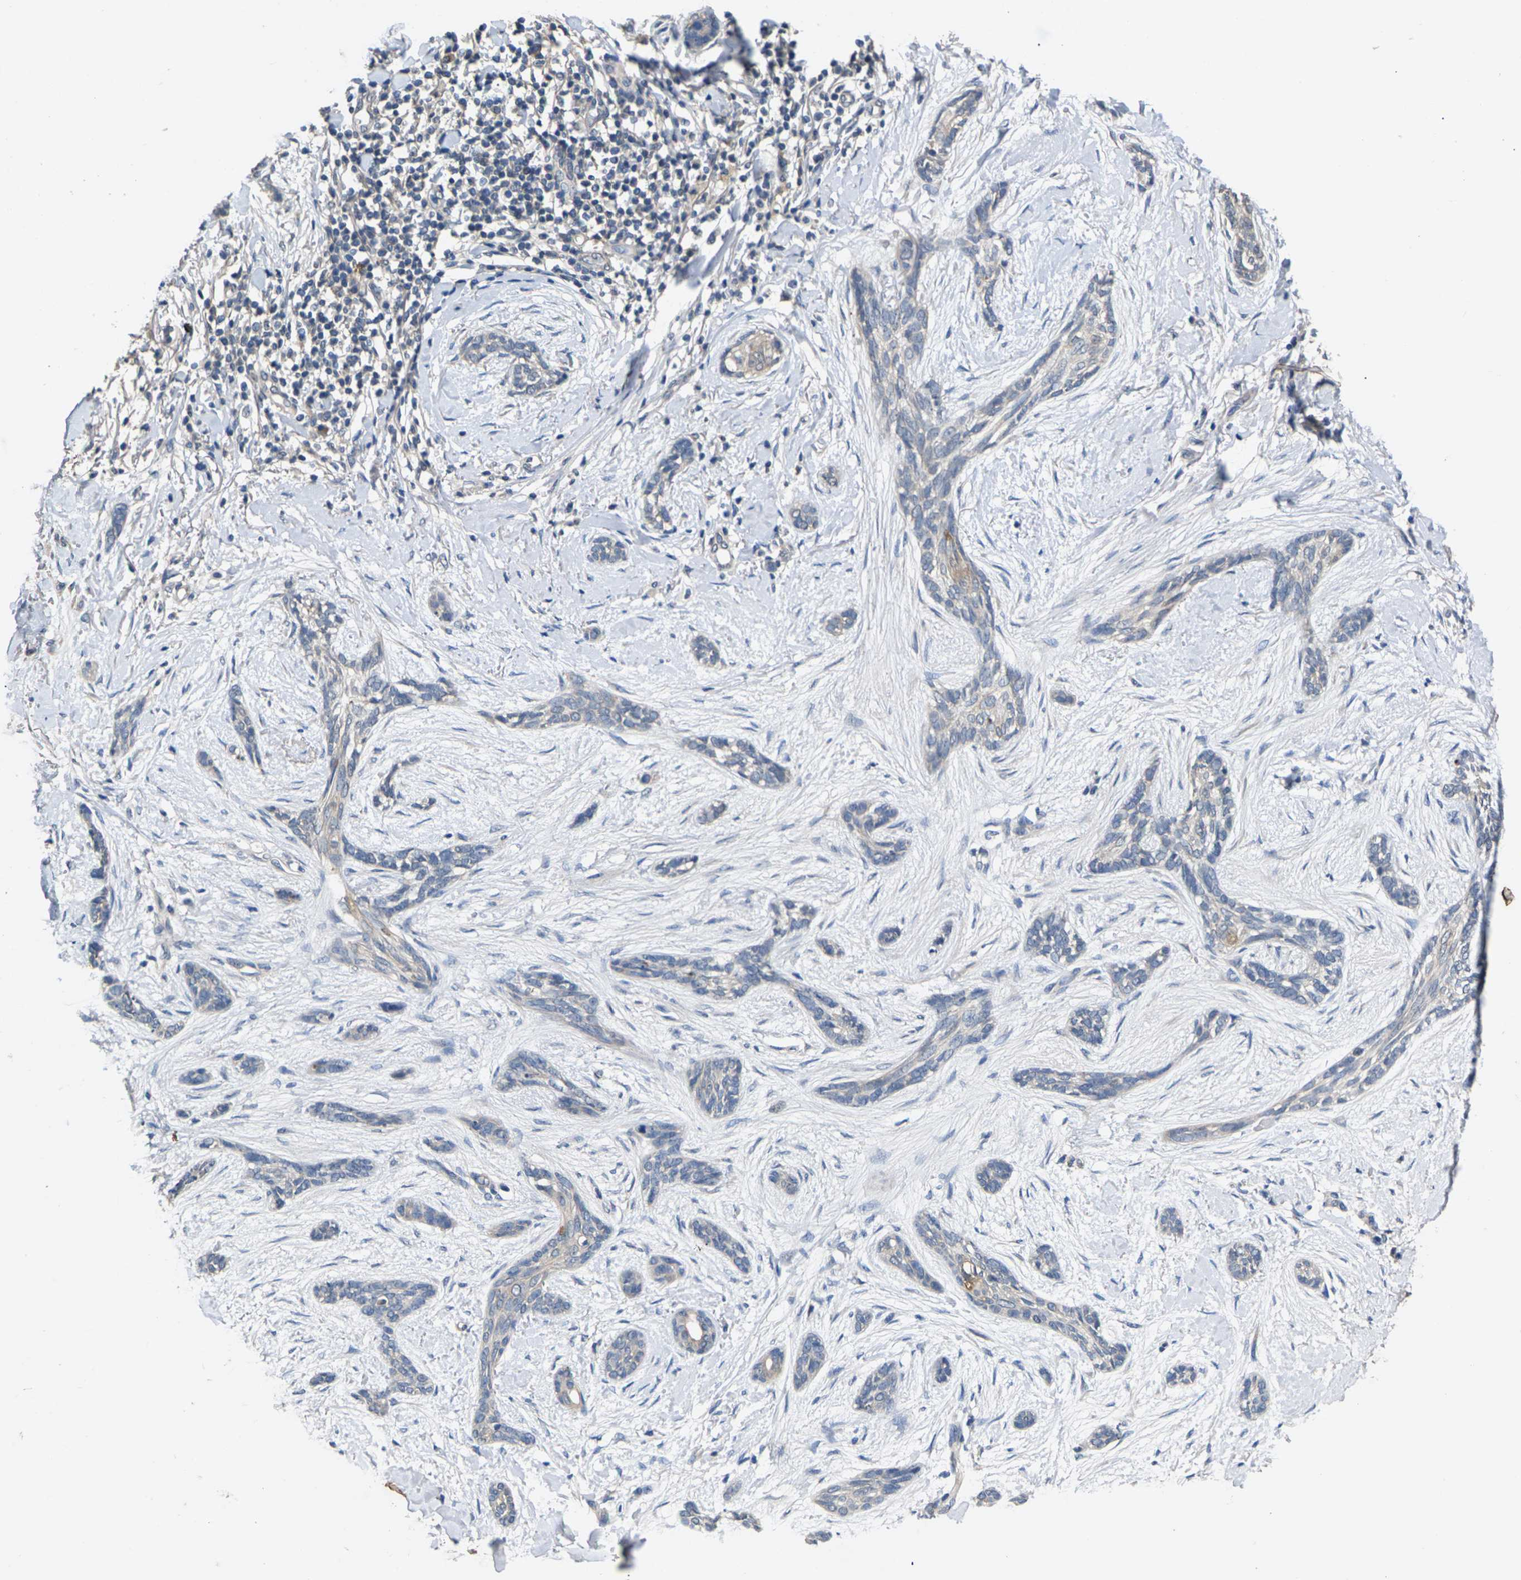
{"staining": {"intensity": "negative", "quantity": "none", "location": "none"}, "tissue": "skin cancer", "cell_type": "Tumor cells", "image_type": "cancer", "snomed": [{"axis": "morphology", "description": "Basal cell carcinoma"}, {"axis": "morphology", "description": "Adnexal tumor, benign"}, {"axis": "topography", "description": "Skin"}], "caption": "DAB (3,3'-diaminobenzidine) immunohistochemical staining of skin cancer displays no significant positivity in tumor cells.", "gene": "SLC2A2", "patient": {"sex": "female", "age": 42}}